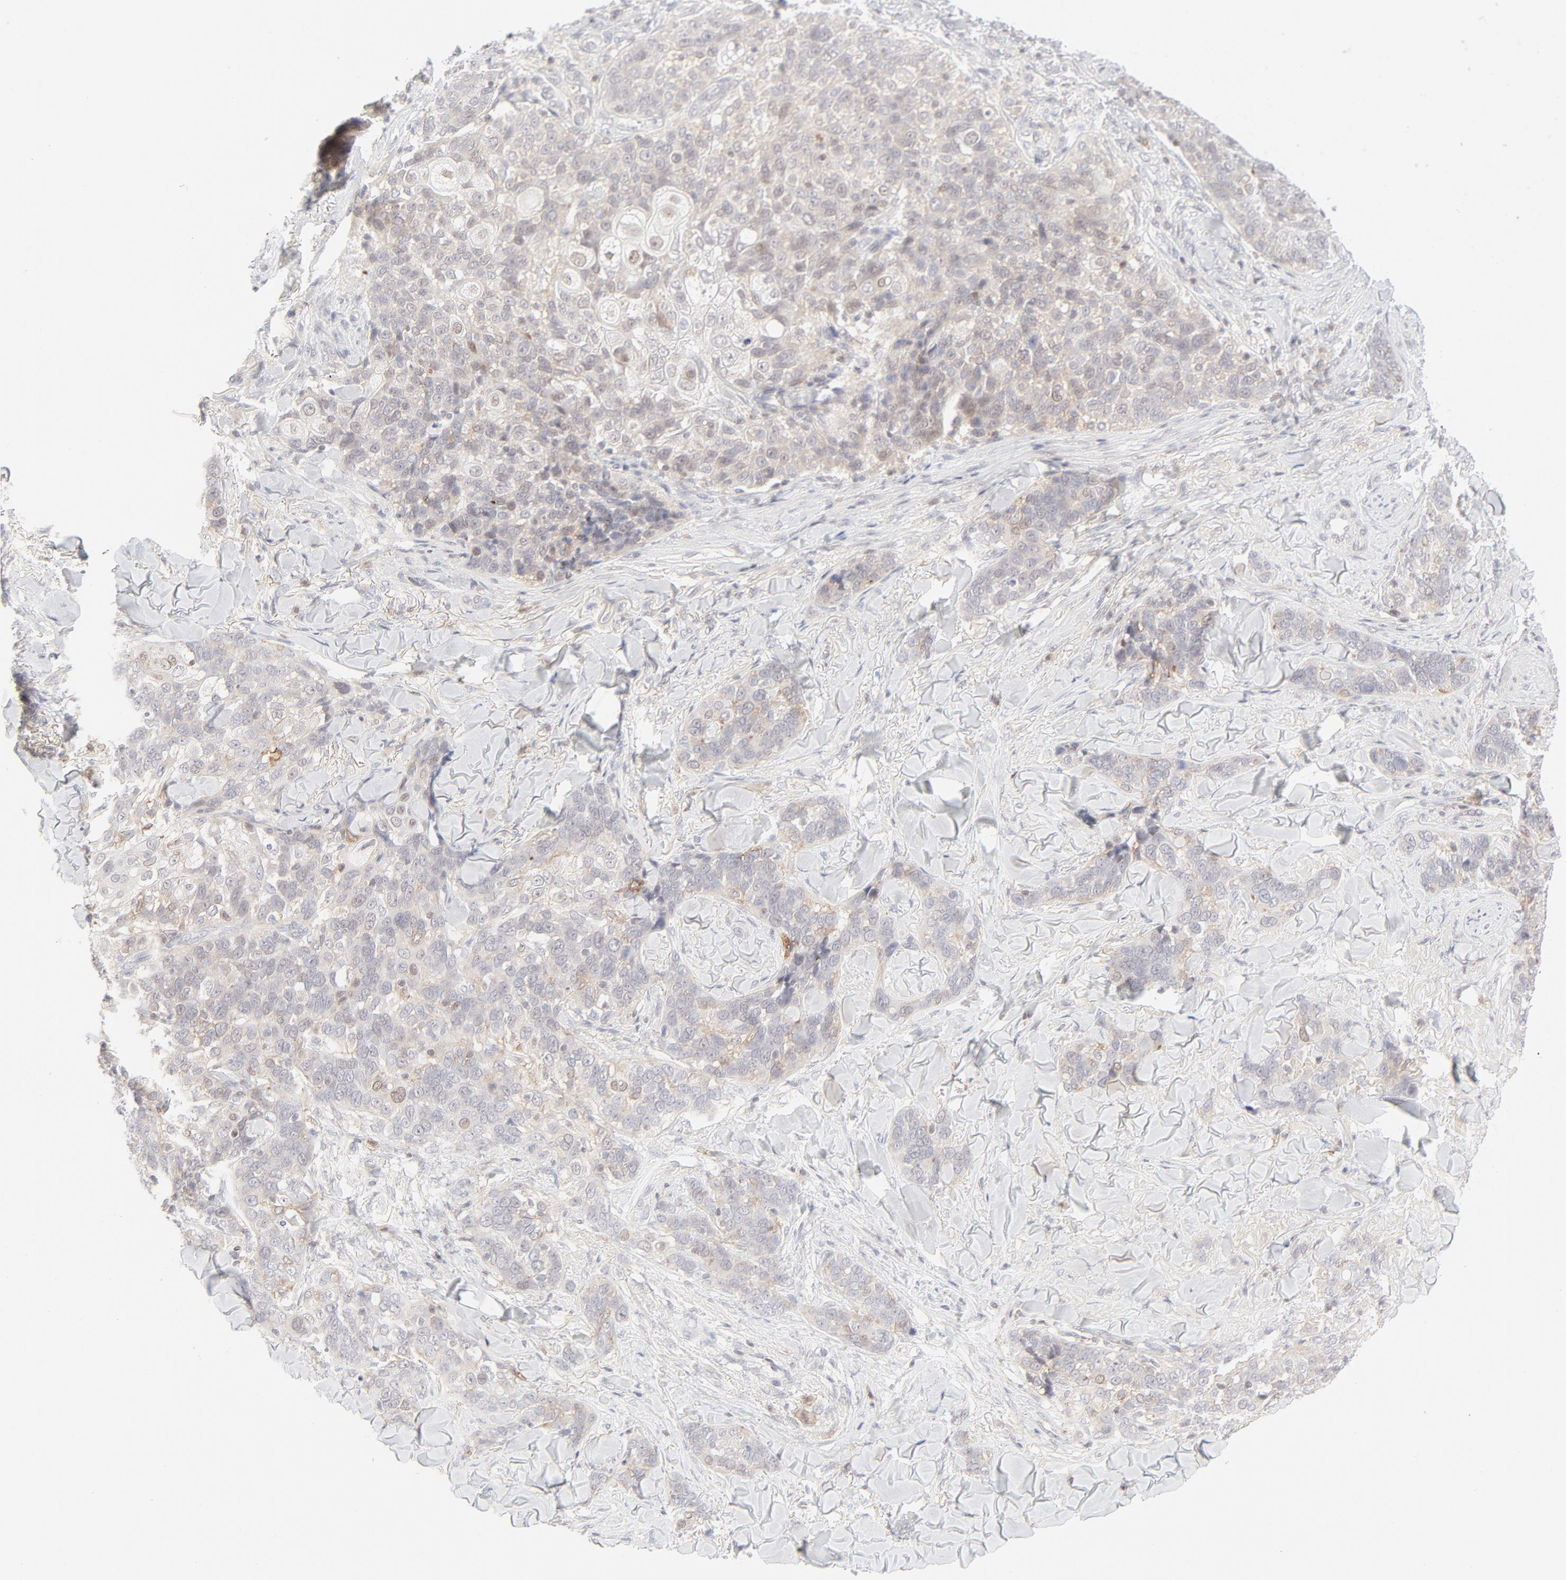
{"staining": {"intensity": "moderate", "quantity": "25%-75%", "location": "cytoplasmic/membranous"}, "tissue": "skin cancer", "cell_type": "Tumor cells", "image_type": "cancer", "snomed": [{"axis": "morphology", "description": "Normal tissue, NOS"}, {"axis": "morphology", "description": "Squamous cell carcinoma, NOS"}, {"axis": "topography", "description": "Skin"}], "caption": "This histopathology image displays squamous cell carcinoma (skin) stained with immunohistochemistry to label a protein in brown. The cytoplasmic/membranous of tumor cells show moderate positivity for the protein. Nuclei are counter-stained blue.", "gene": "PRKCB", "patient": {"sex": "female", "age": 83}}